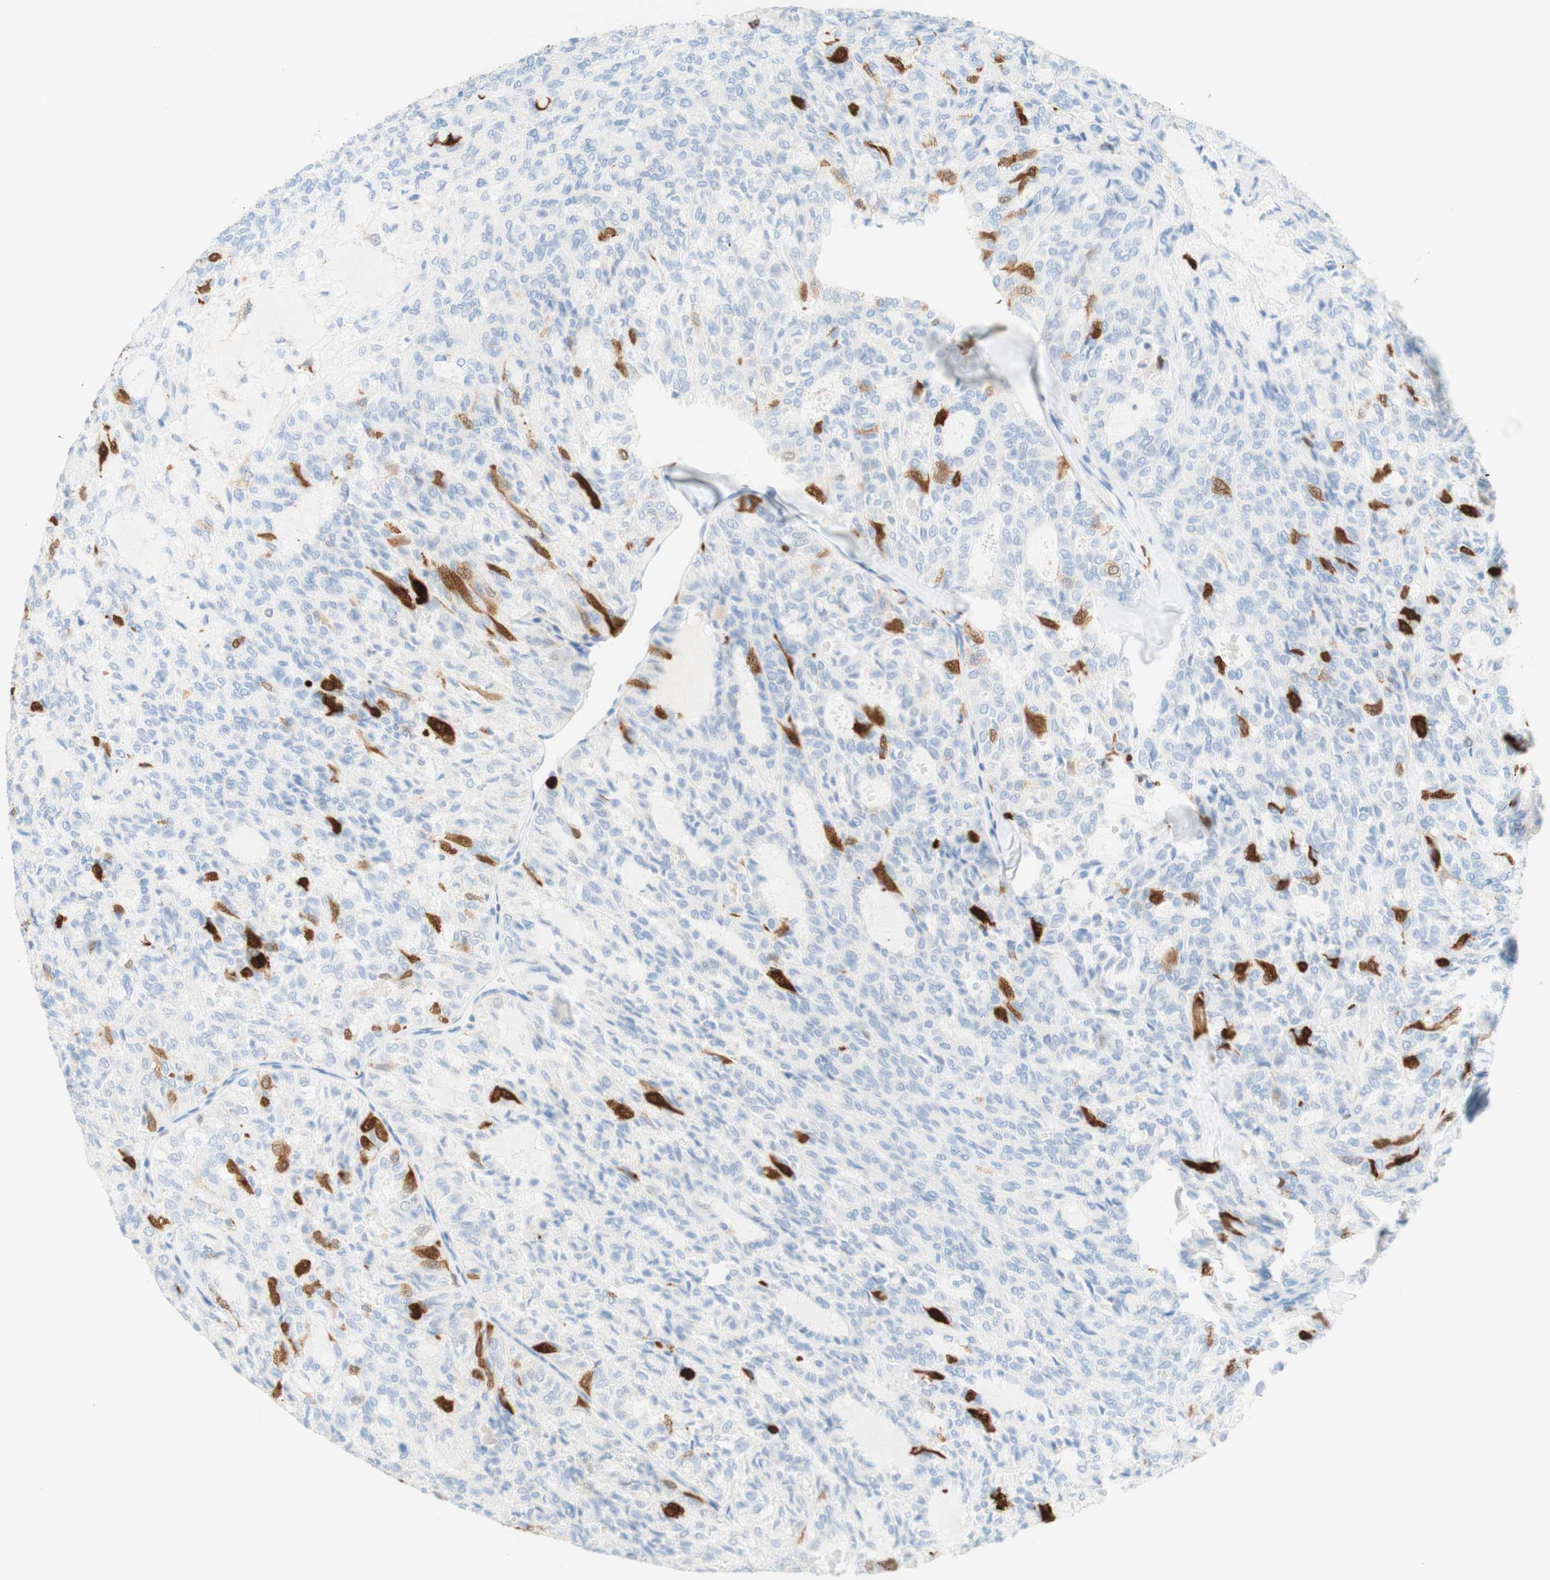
{"staining": {"intensity": "strong", "quantity": "<25%", "location": "cytoplasmic/membranous,nuclear"}, "tissue": "thyroid cancer", "cell_type": "Tumor cells", "image_type": "cancer", "snomed": [{"axis": "morphology", "description": "Follicular adenoma carcinoma, NOS"}, {"axis": "topography", "description": "Thyroid gland"}], "caption": "Protein staining reveals strong cytoplasmic/membranous and nuclear positivity in approximately <25% of tumor cells in thyroid cancer.", "gene": "STMN1", "patient": {"sex": "male", "age": 75}}